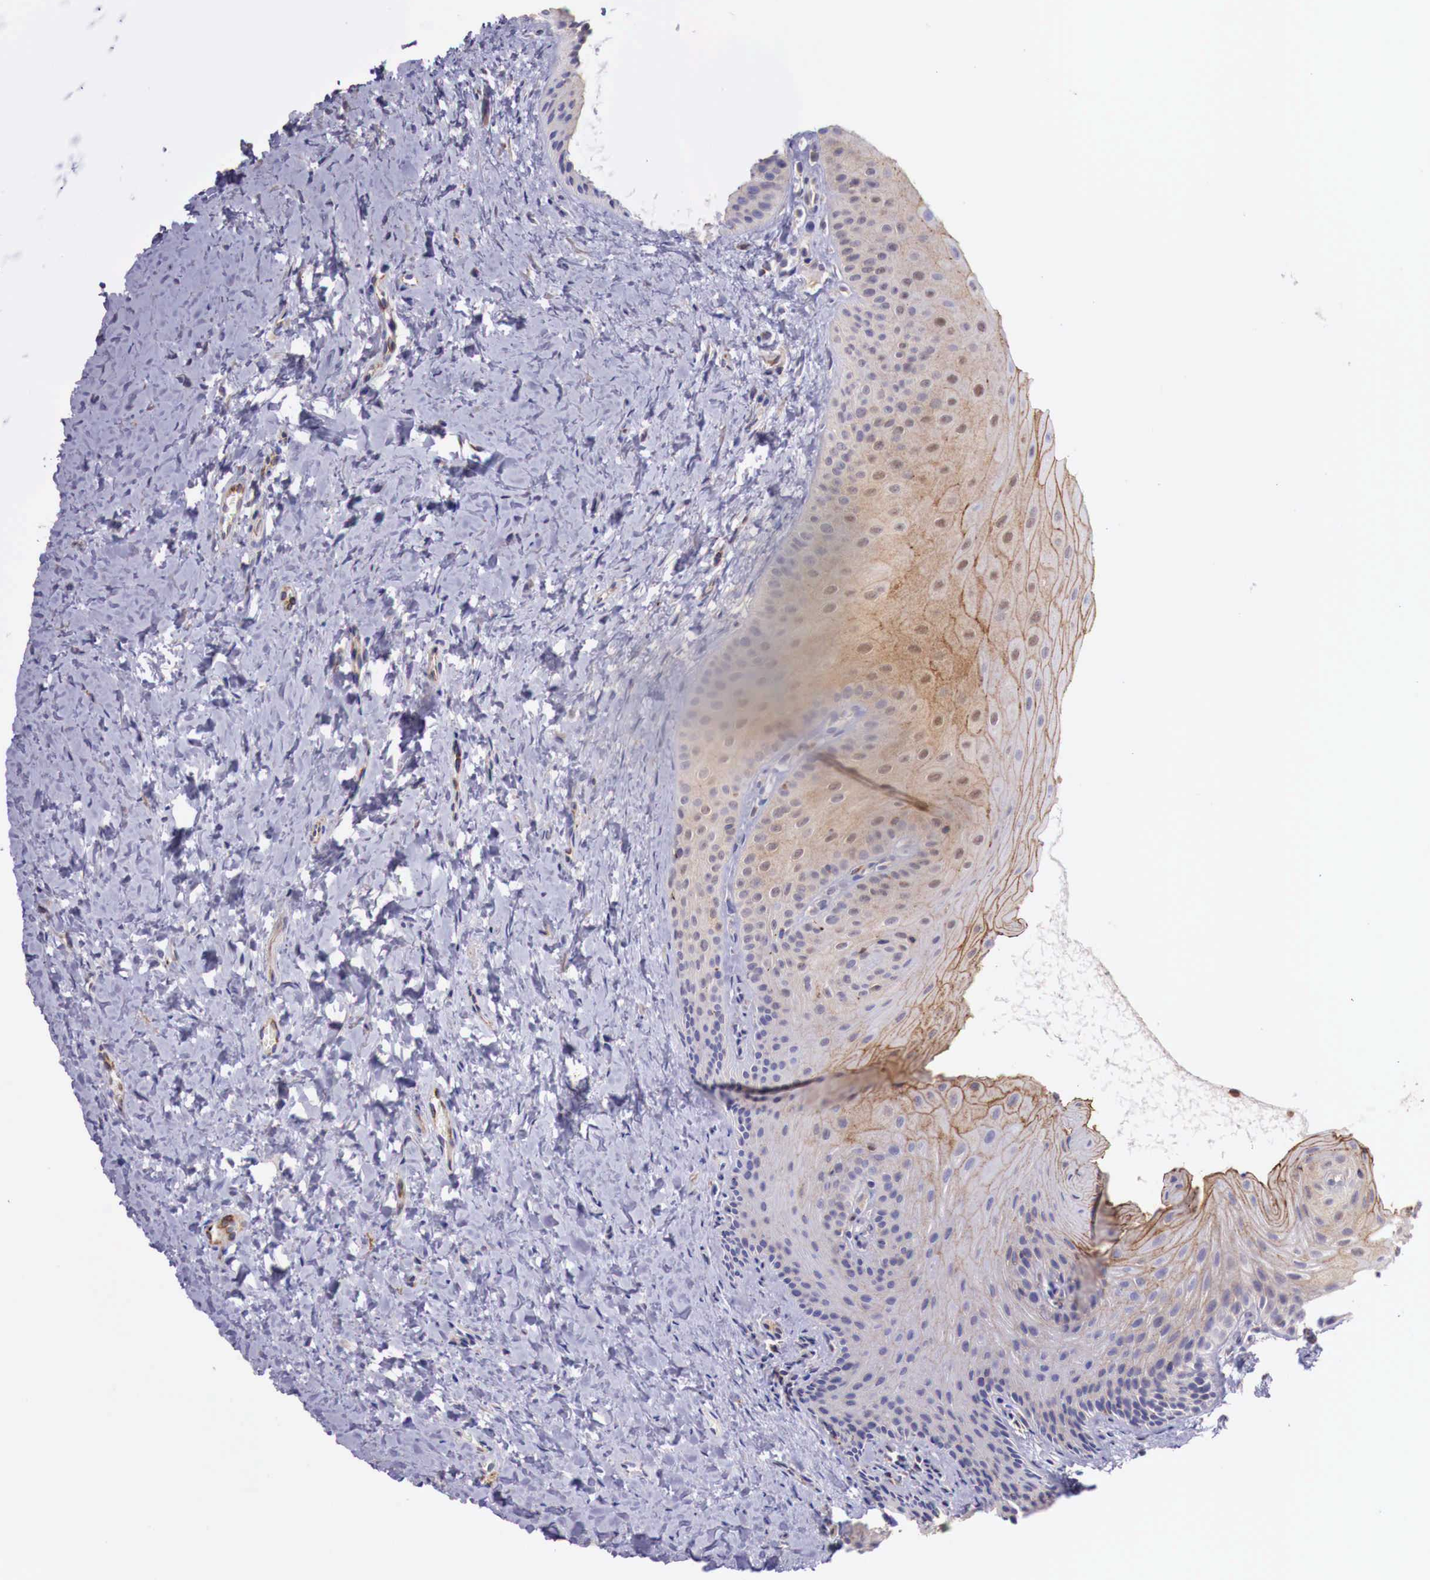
{"staining": {"intensity": "moderate", "quantity": ">75%", "location": "cytoplasmic/membranous,nuclear"}, "tissue": "oral mucosa", "cell_type": "Squamous epithelial cells", "image_type": "normal", "snomed": [{"axis": "morphology", "description": "Normal tissue, NOS"}, {"axis": "topography", "description": "Oral tissue"}], "caption": "DAB (3,3'-diaminobenzidine) immunohistochemical staining of benign human oral mucosa displays moderate cytoplasmic/membranous,nuclear protein staining in approximately >75% of squamous epithelial cells. Nuclei are stained in blue.", "gene": "GAB2", "patient": {"sex": "female", "age": 23}}